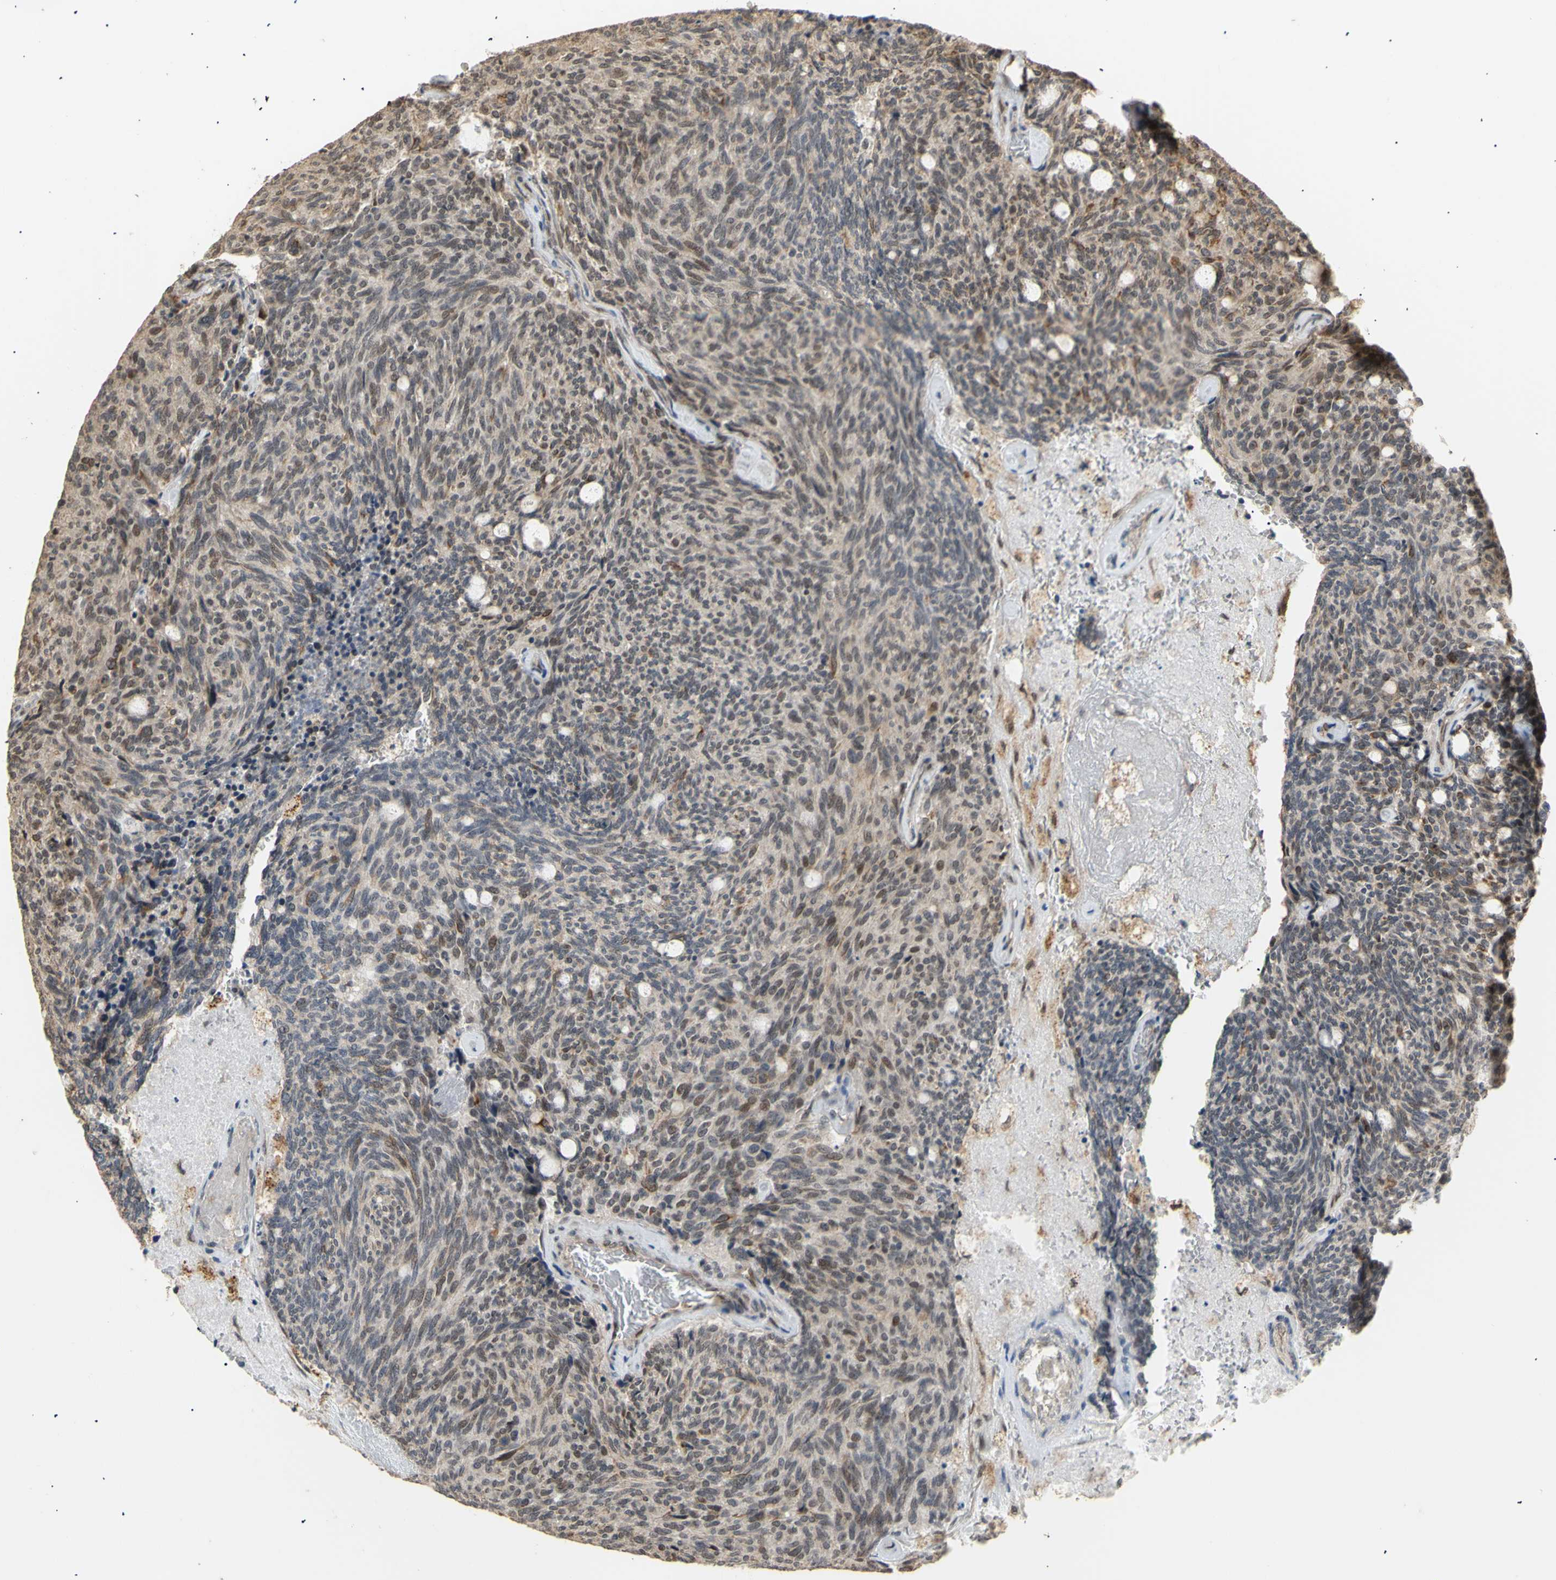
{"staining": {"intensity": "weak", "quantity": "<25%", "location": "nuclear"}, "tissue": "carcinoid", "cell_type": "Tumor cells", "image_type": "cancer", "snomed": [{"axis": "morphology", "description": "Carcinoid, malignant, NOS"}, {"axis": "topography", "description": "Pancreas"}], "caption": "This is a micrograph of immunohistochemistry staining of carcinoid, which shows no positivity in tumor cells.", "gene": "GTF2E2", "patient": {"sex": "female", "age": 54}}